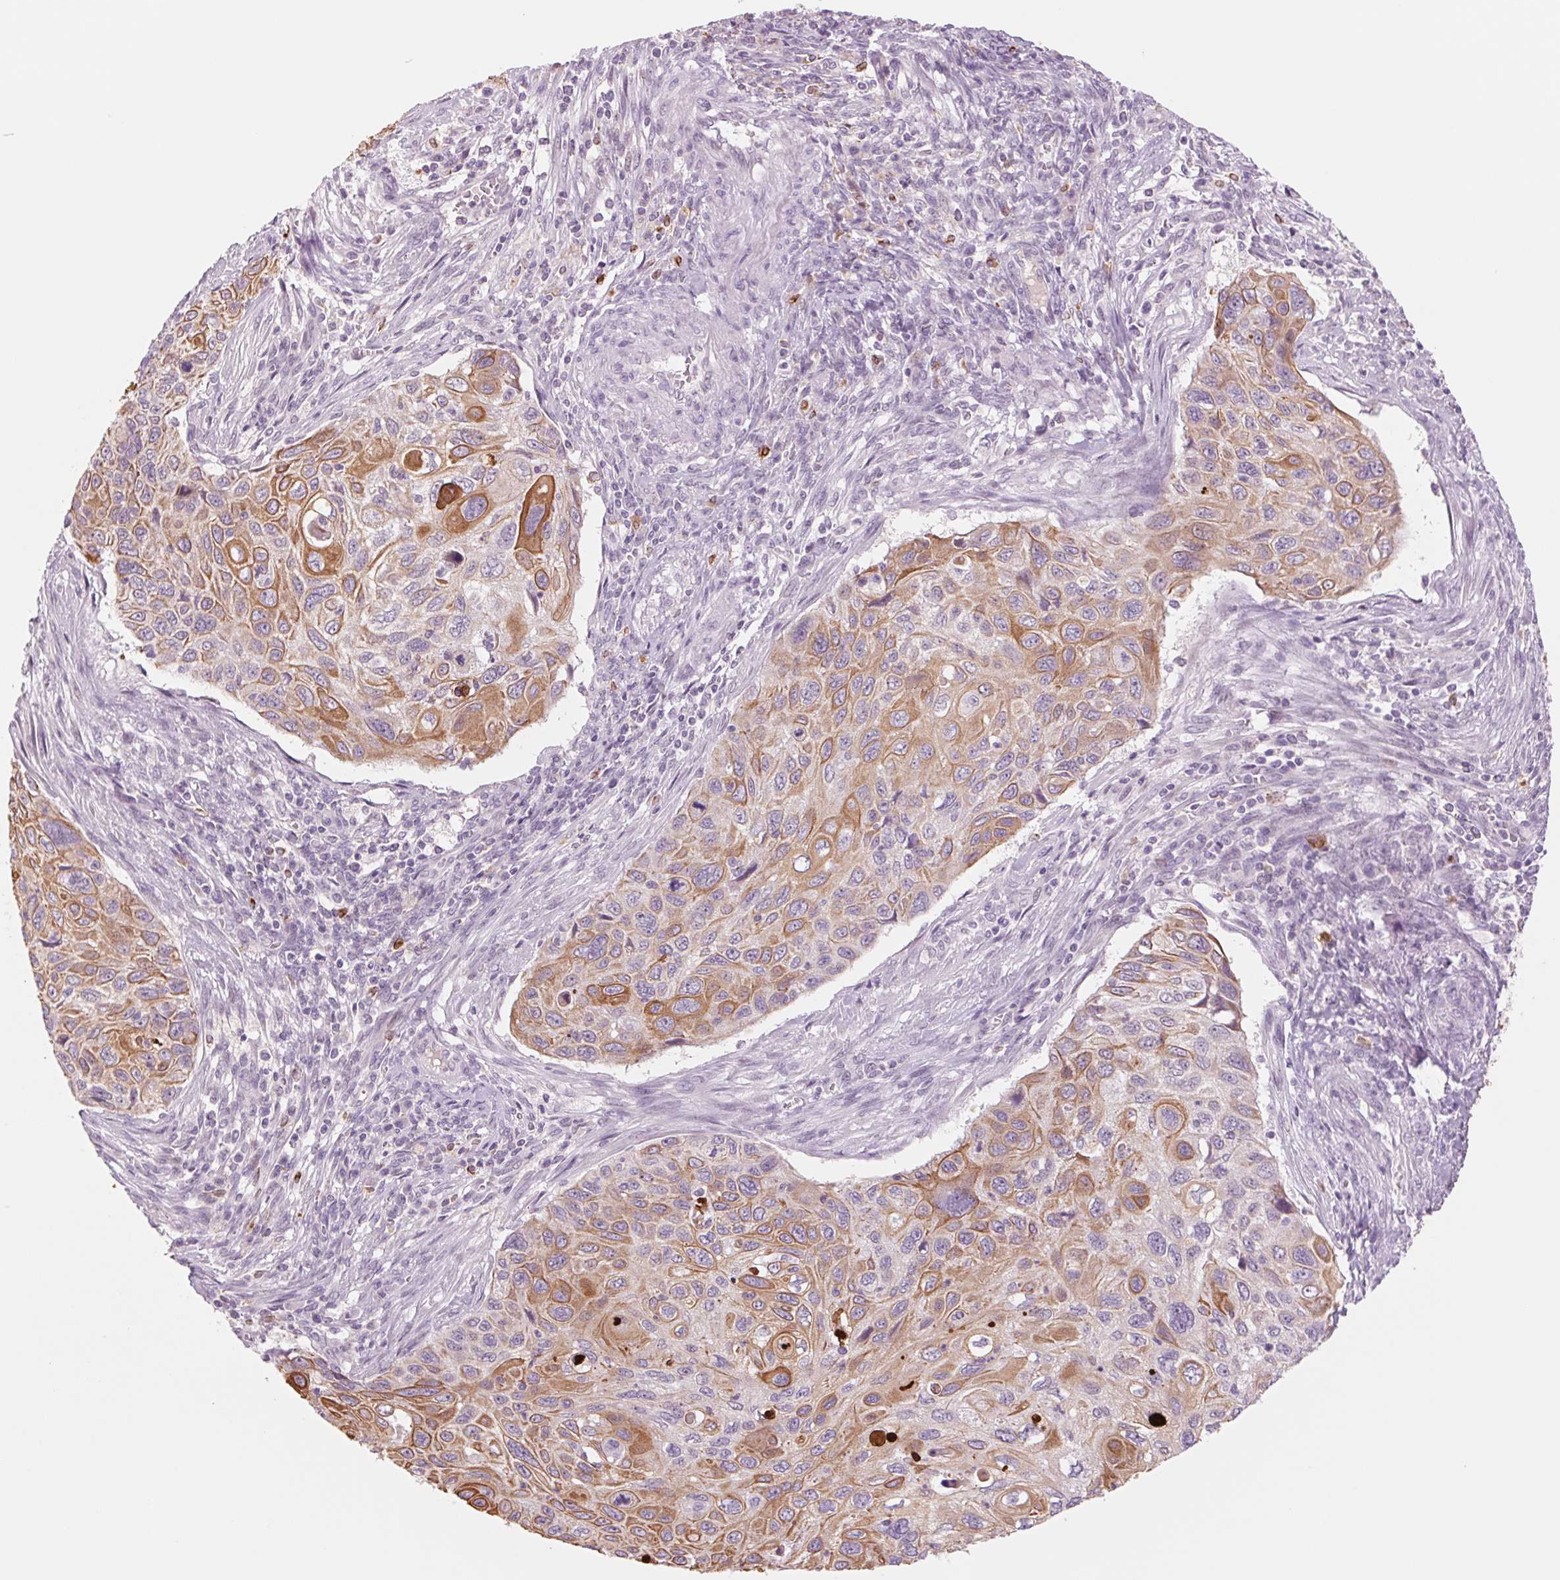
{"staining": {"intensity": "moderate", "quantity": ">75%", "location": "cytoplasmic/membranous"}, "tissue": "cervical cancer", "cell_type": "Tumor cells", "image_type": "cancer", "snomed": [{"axis": "morphology", "description": "Squamous cell carcinoma, NOS"}, {"axis": "topography", "description": "Cervix"}], "caption": "IHC micrograph of neoplastic tissue: cervical squamous cell carcinoma stained using IHC exhibits medium levels of moderate protein expression localized specifically in the cytoplasmic/membranous of tumor cells, appearing as a cytoplasmic/membranous brown color.", "gene": "KRT1", "patient": {"sex": "female", "age": 70}}